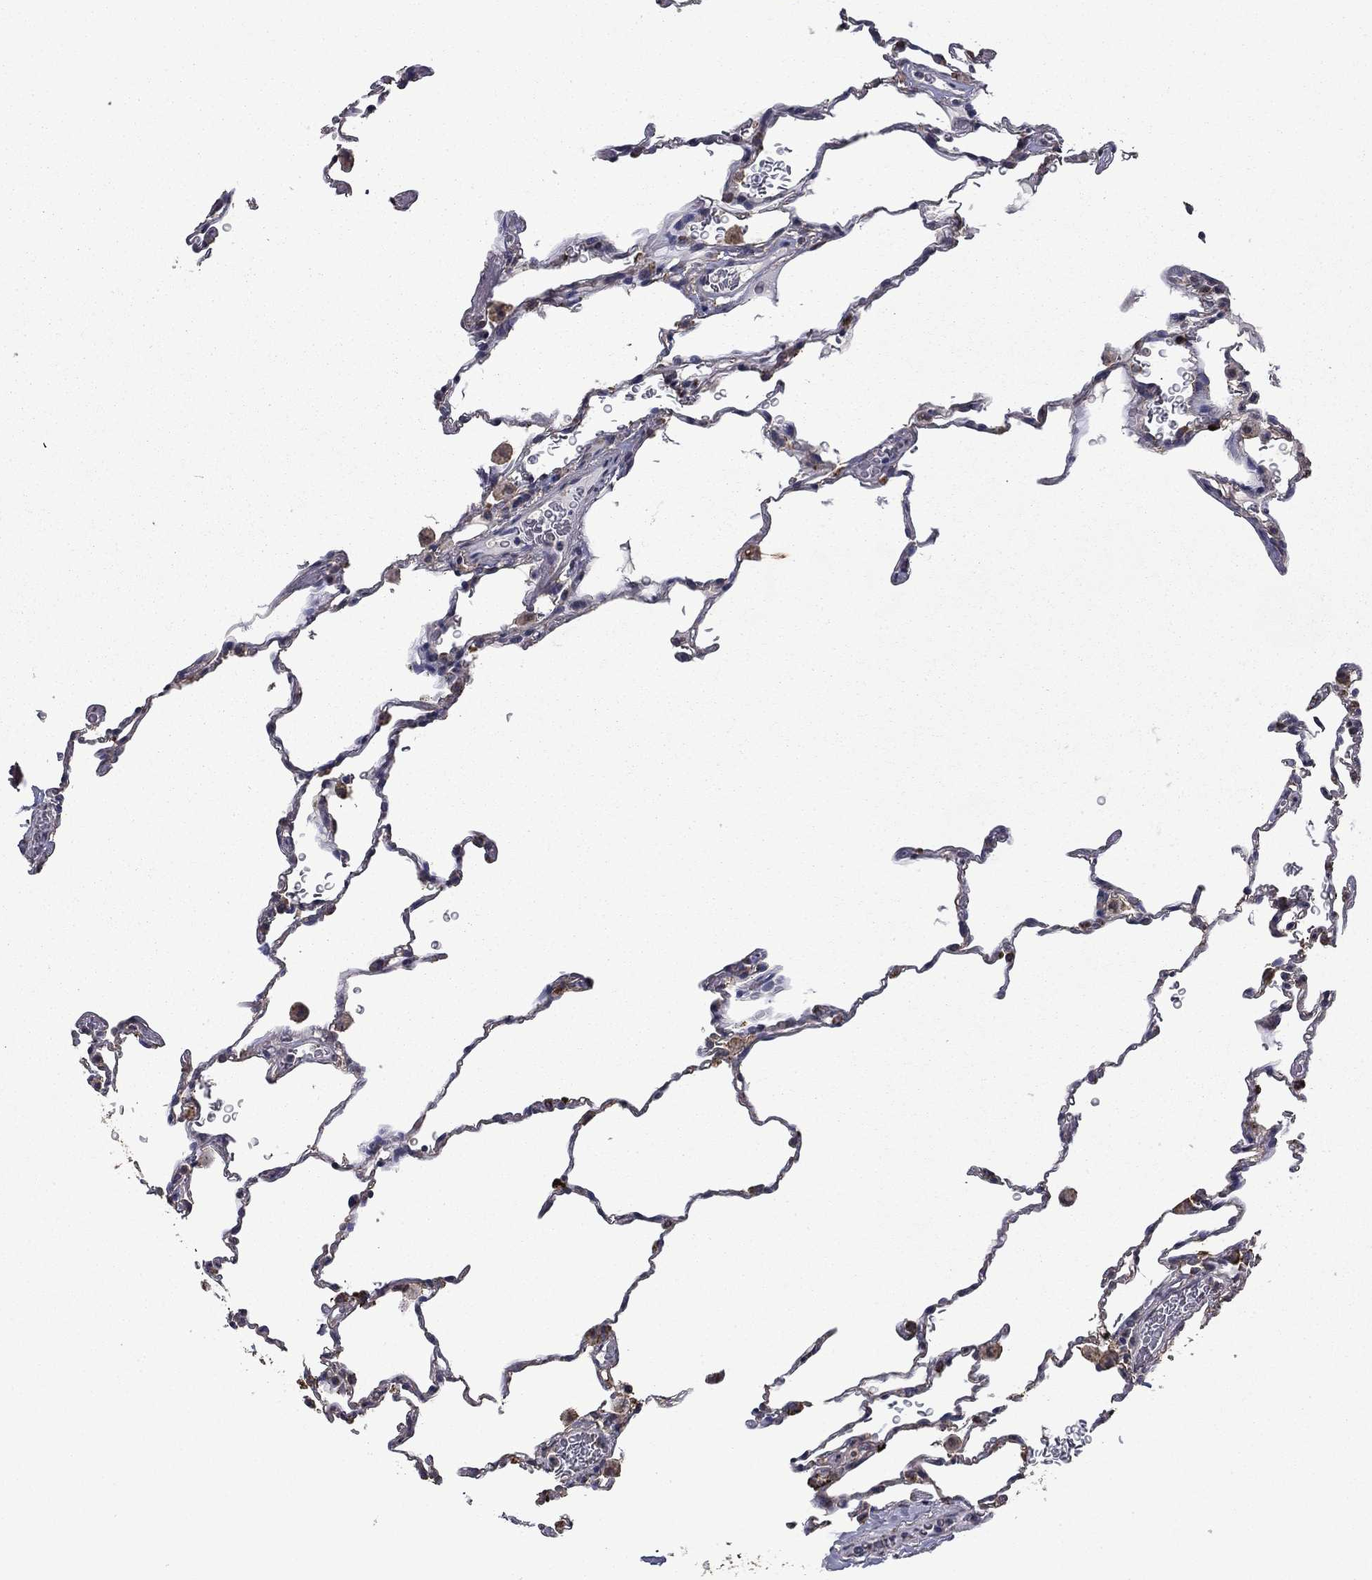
{"staining": {"intensity": "negative", "quantity": "none", "location": "none"}, "tissue": "lung", "cell_type": "Alveolar cells", "image_type": "normal", "snomed": [{"axis": "morphology", "description": "Normal tissue, NOS"}, {"axis": "morphology", "description": "Adenocarcinoma, metastatic, NOS"}, {"axis": "topography", "description": "Lung"}], "caption": "Alveolar cells are negative for protein expression in normal human lung. Brightfield microscopy of immunohistochemistry stained with DAB (brown) and hematoxylin (blue), captured at high magnification.", "gene": "MFAP3L", "patient": {"sex": "male", "age": 45}}